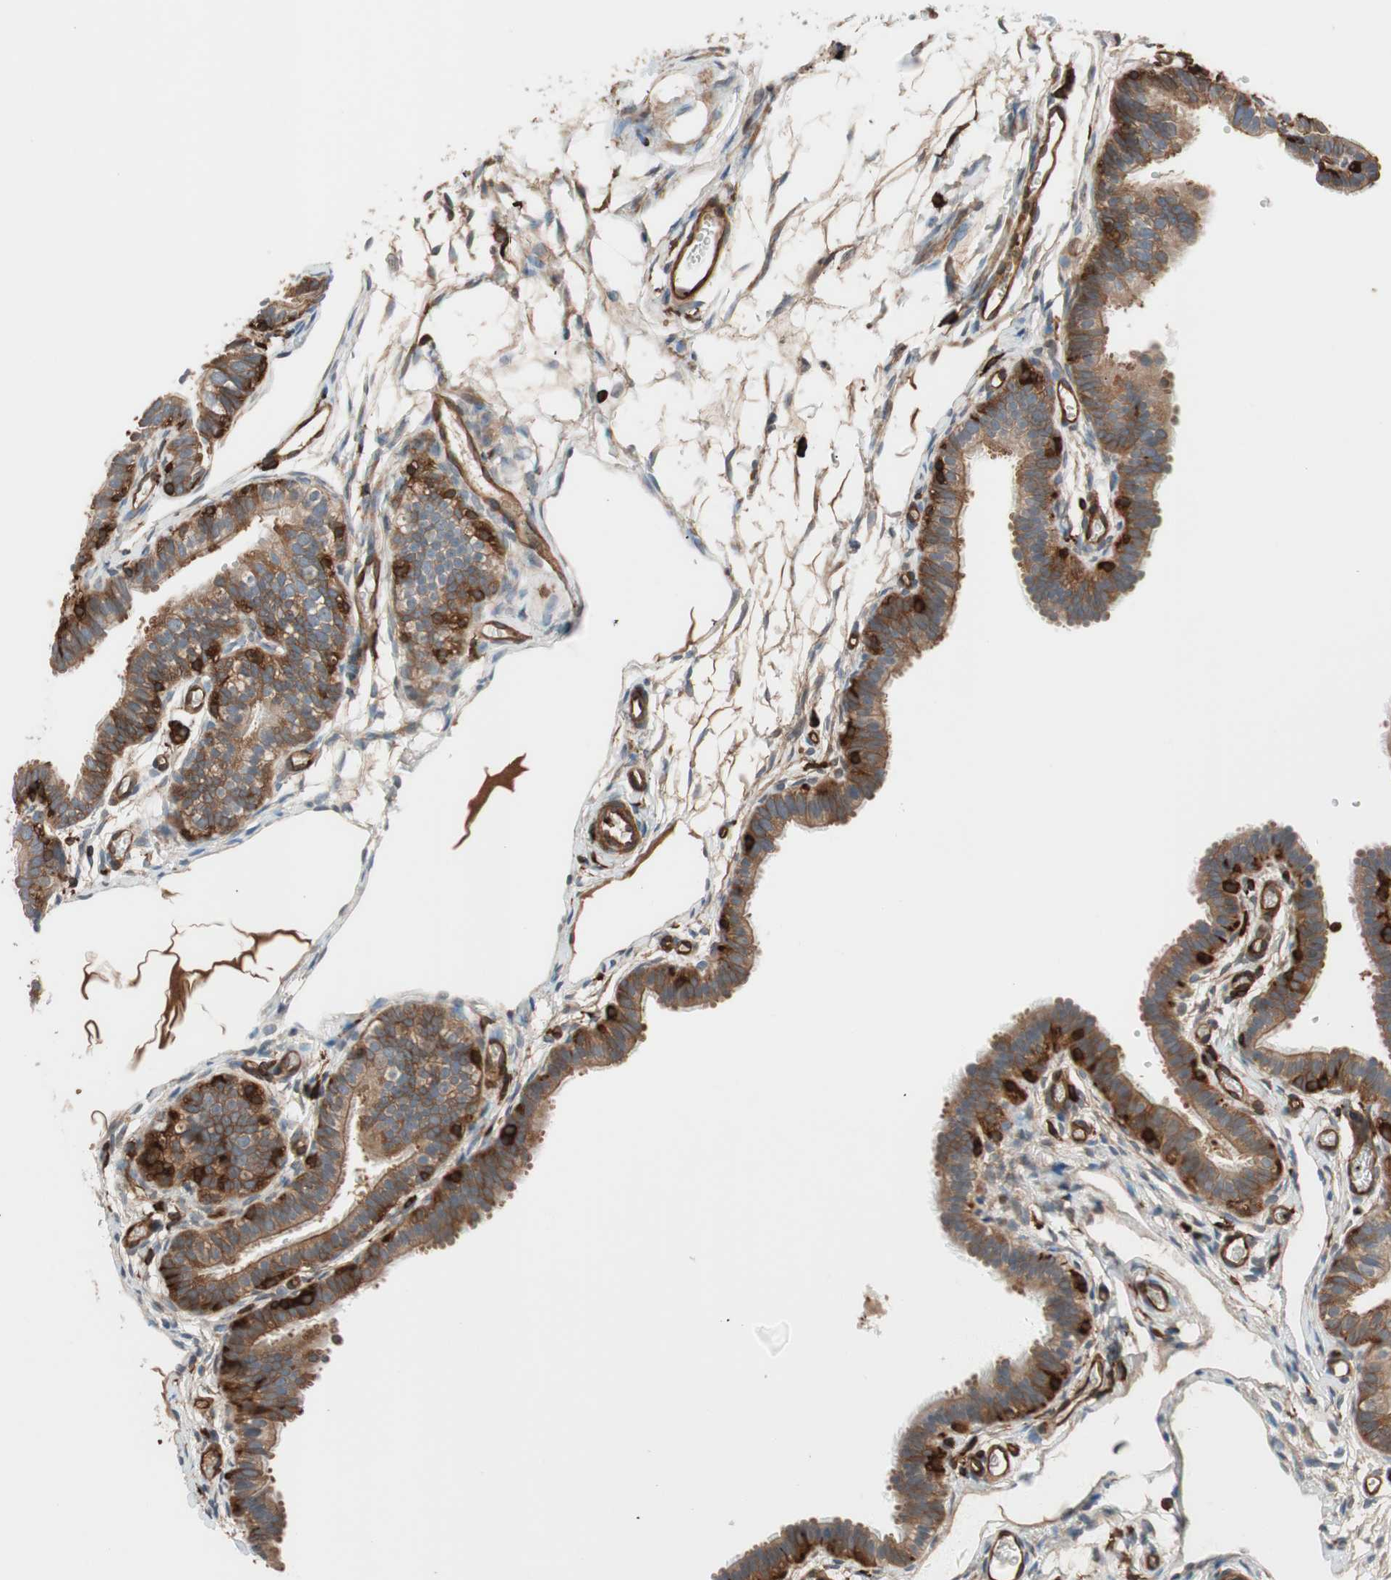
{"staining": {"intensity": "strong", "quantity": ">75%", "location": "cytoplasmic/membranous"}, "tissue": "fallopian tube", "cell_type": "Glandular cells", "image_type": "normal", "snomed": [{"axis": "morphology", "description": "Normal tissue, NOS"}, {"axis": "topography", "description": "Fallopian tube"}, {"axis": "topography", "description": "Placenta"}], "caption": "Strong cytoplasmic/membranous expression is present in about >75% of glandular cells in unremarkable fallopian tube.", "gene": "VASP", "patient": {"sex": "female", "age": 34}}